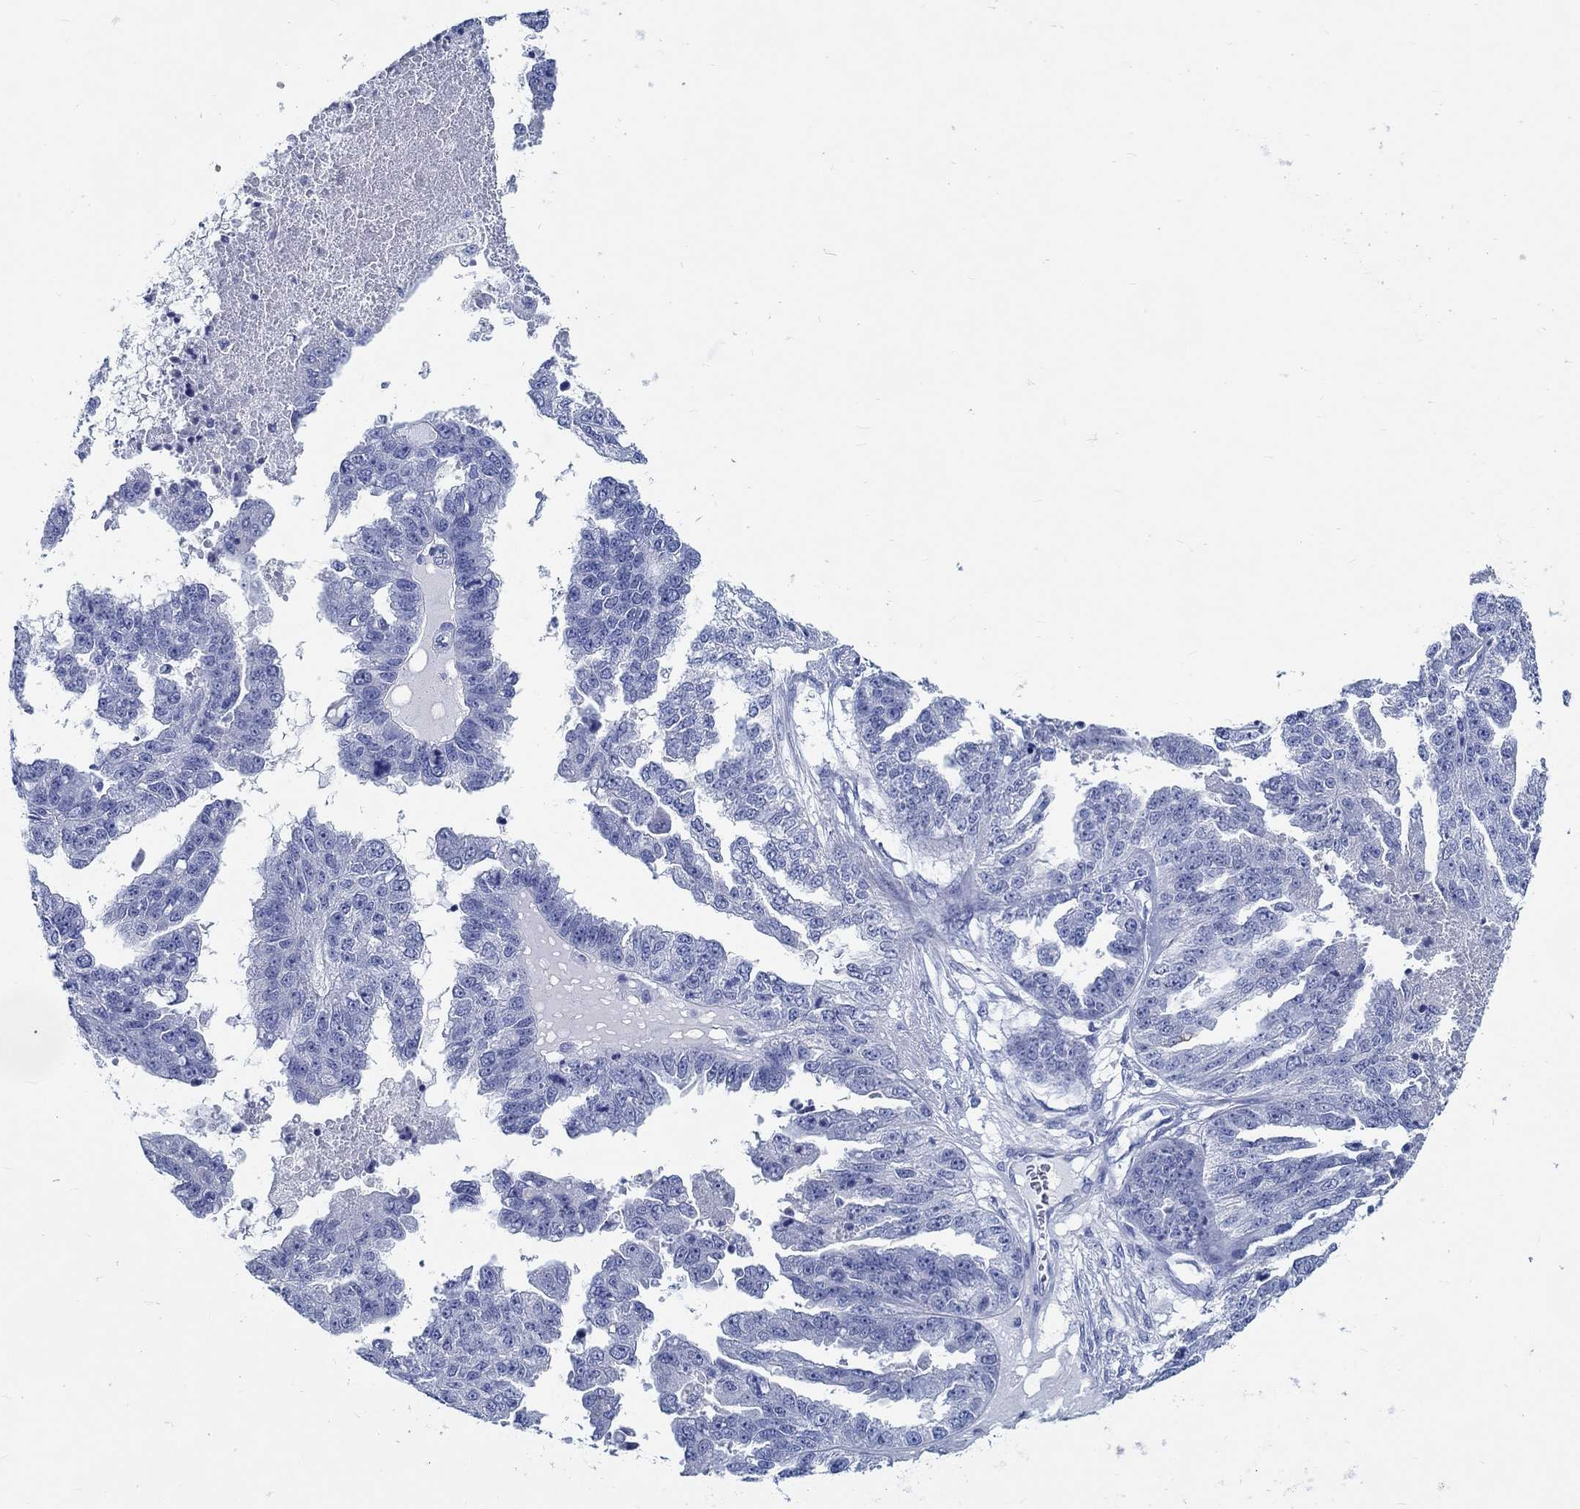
{"staining": {"intensity": "negative", "quantity": "none", "location": "none"}, "tissue": "ovarian cancer", "cell_type": "Tumor cells", "image_type": "cancer", "snomed": [{"axis": "morphology", "description": "Cystadenocarcinoma, serous, NOS"}, {"axis": "topography", "description": "Ovary"}], "caption": "Immunohistochemical staining of ovarian cancer shows no significant expression in tumor cells.", "gene": "FBXO2", "patient": {"sex": "female", "age": 58}}